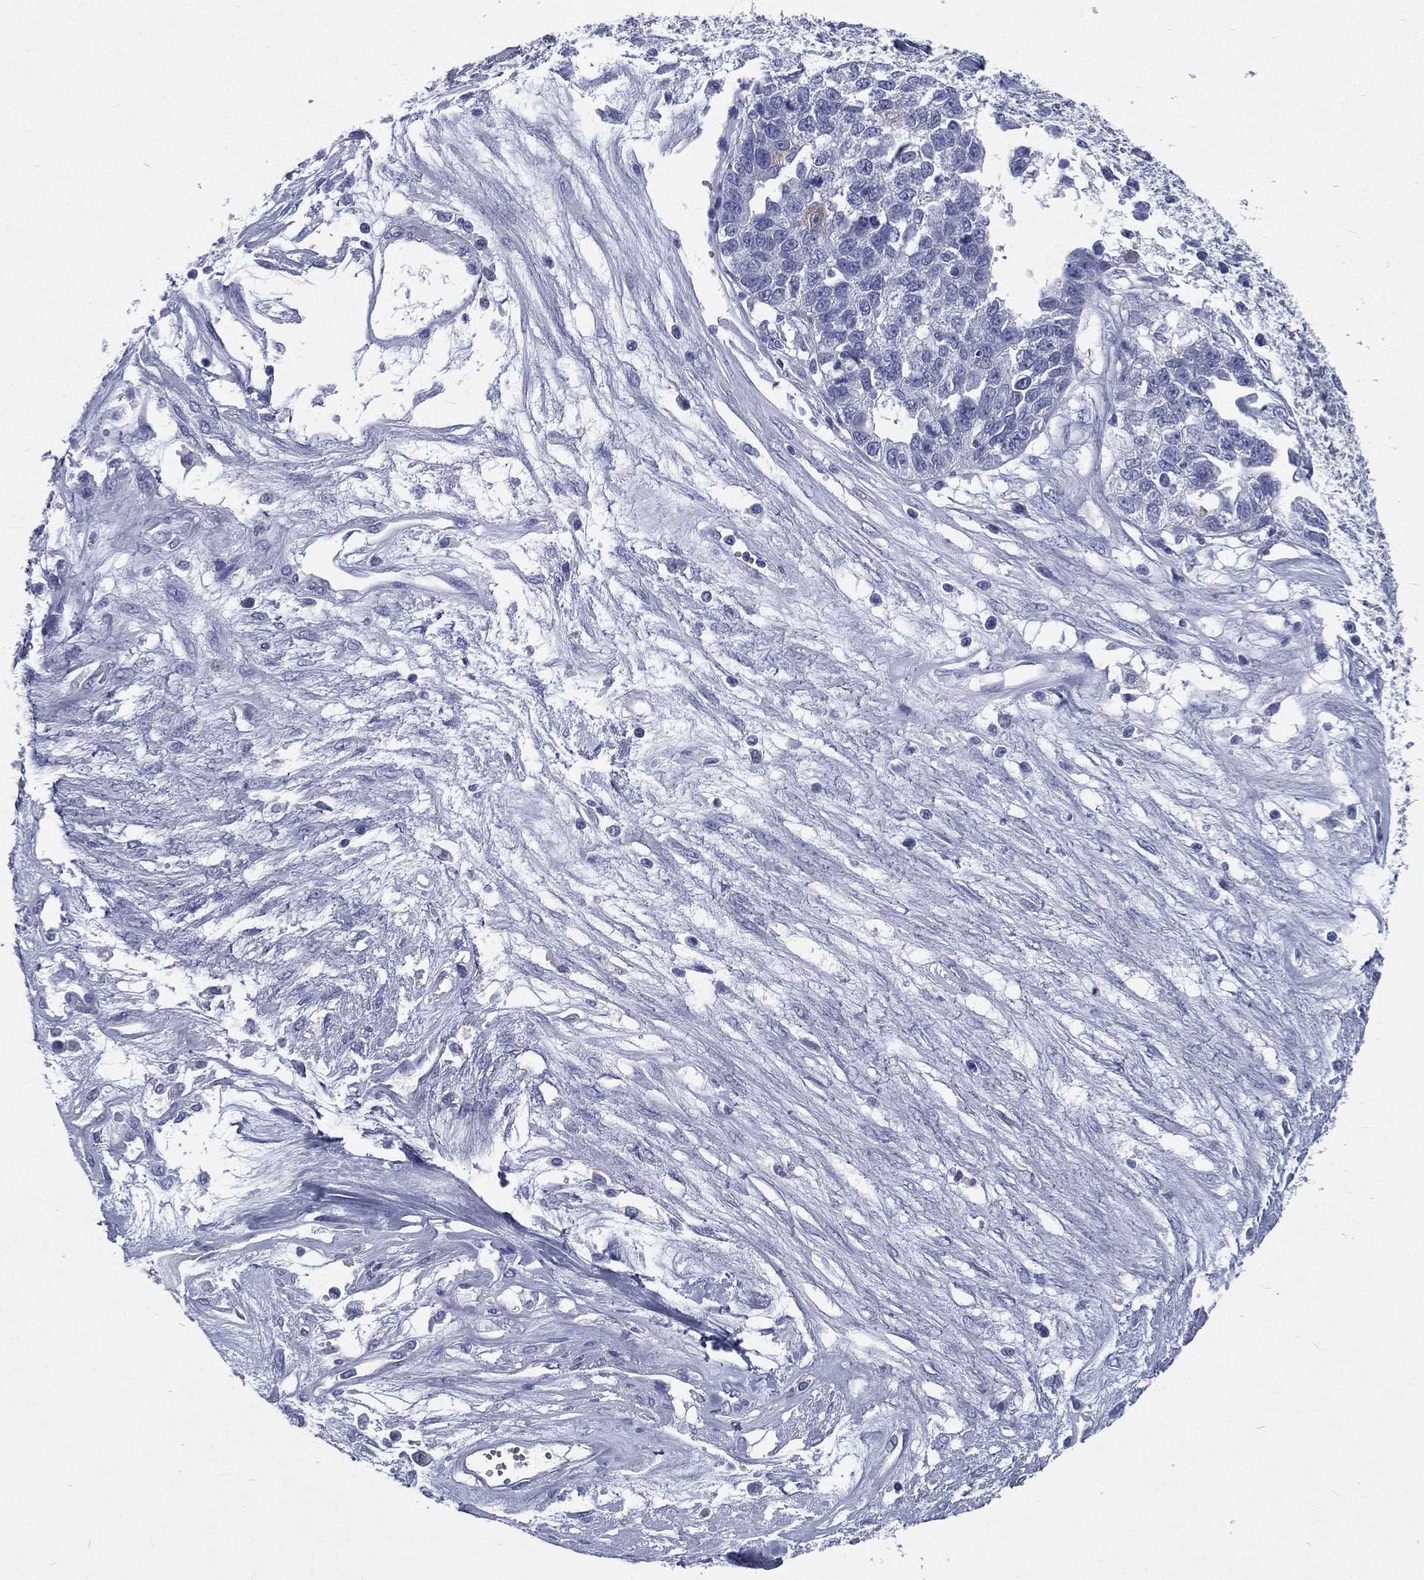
{"staining": {"intensity": "strong", "quantity": "<25%", "location": "cytoplasmic/membranous"}, "tissue": "ovarian cancer", "cell_type": "Tumor cells", "image_type": "cancer", "snomed": [{"axis": "morphology", "description": "Cystadenocarcinoma, serous, NOS"}, {"axis": "topography", "description": "Ovary"}], "caption": "Ovarian serous cystadenocarcinoma tissue shows strong cytoplasmic/membranous staining in about <25% of tumor cells, visualized by immunohistochemistry.", "gene": "RSPH4A", "patient": {"sex": "female", "age": 87}}